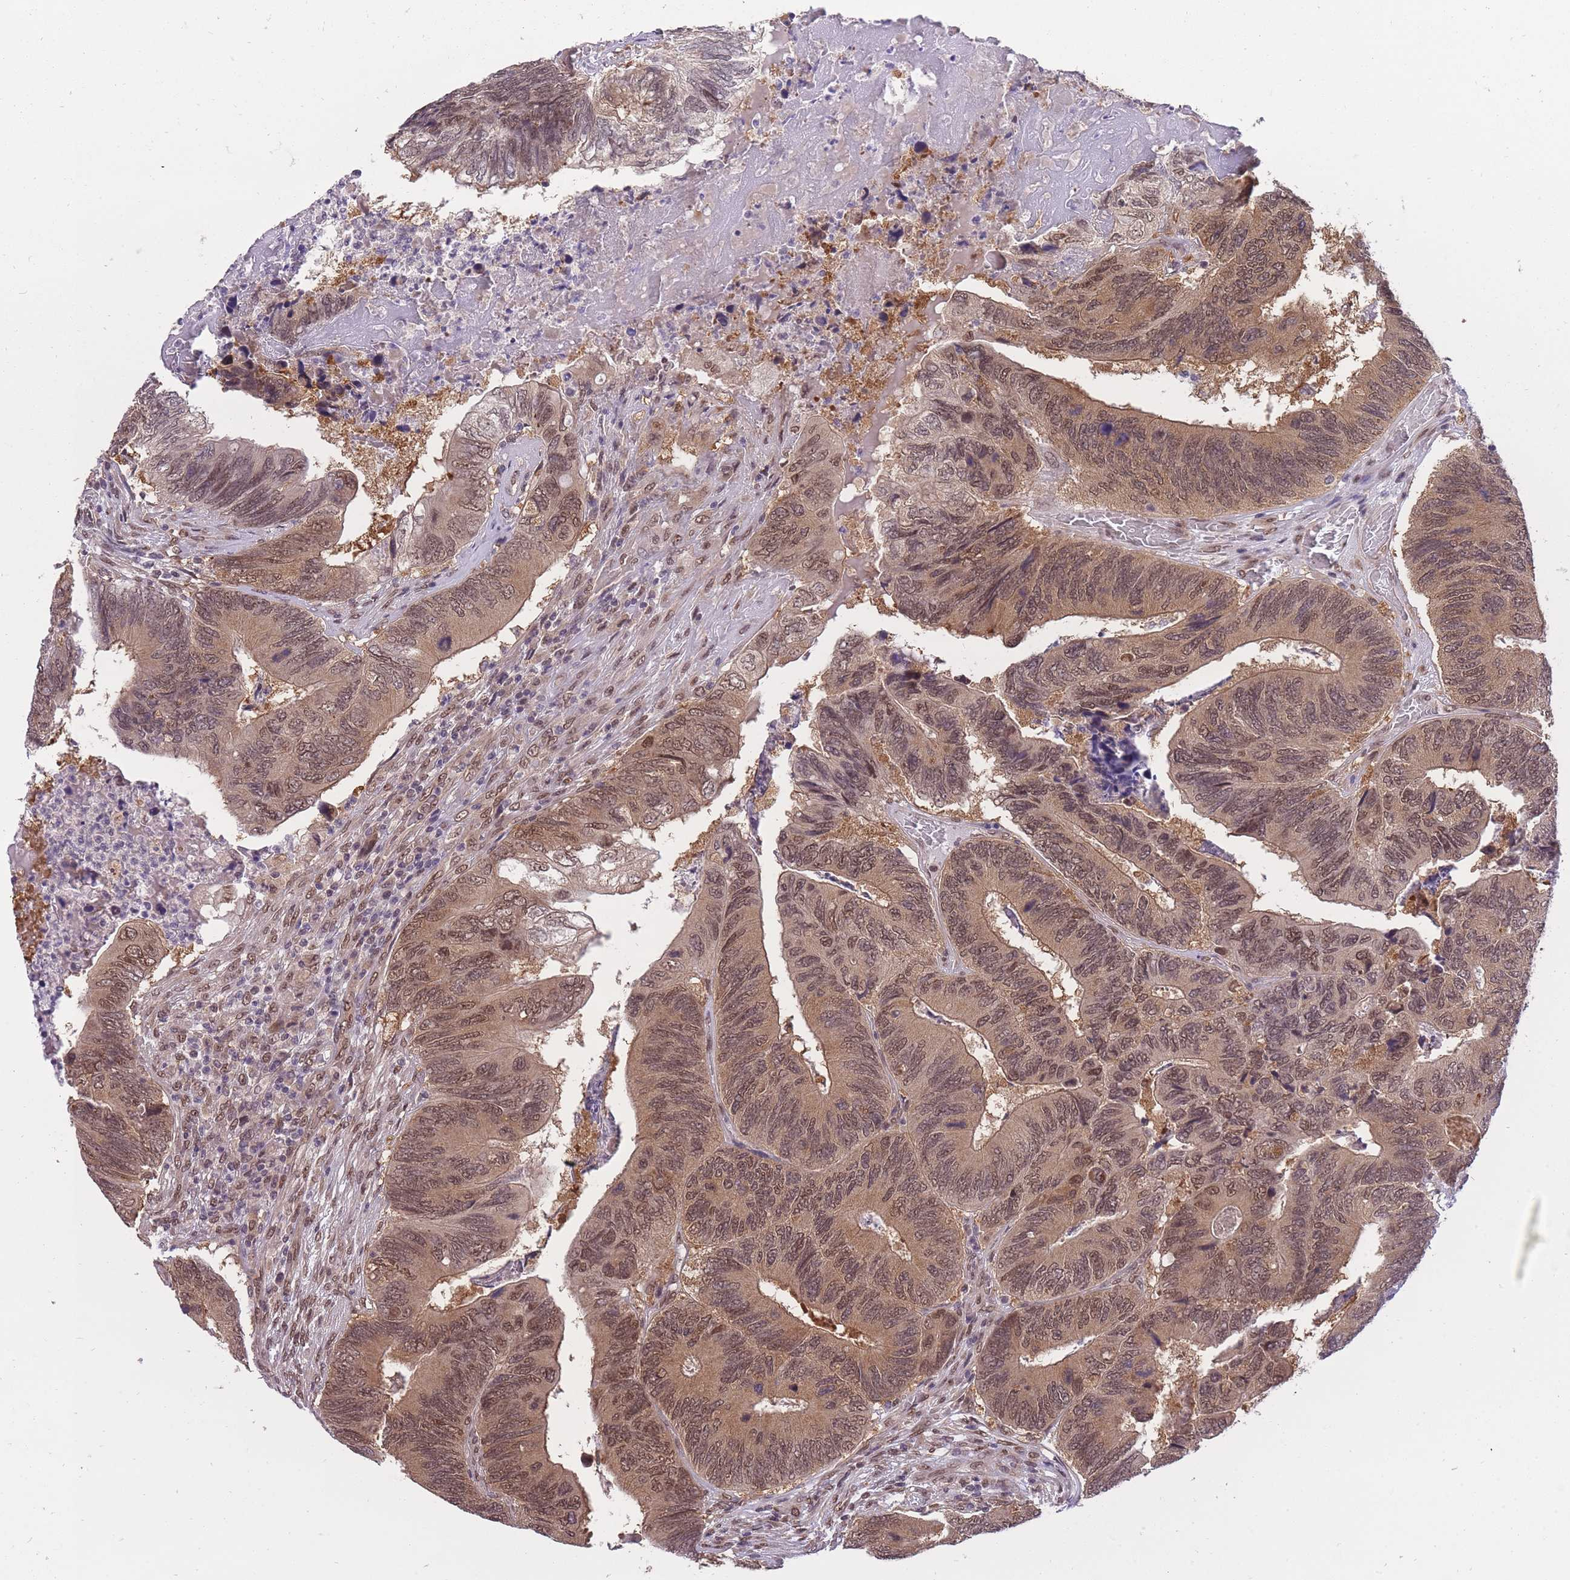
{"staining": {"intensity": "moderate", "quantity": ">75%", "location": "cytoplasmic/membranous,nuclear"}, "tissue": "colorectal cancer", "cell_type": "Tumor cells", "image_type": "cancer", "snomed": [{"axis": "morphology", "description": "Adenocarcinoma, NOS"}, {"axis": "topography", "description": "Colon"}], "caption": "The image shows staining of colorectal adenocarcinoma, revealing moderate cytoplasmic/membranous and nuclear protein expression (brown color) within tumor cells.", "gene": "CDIP1", "patient": {"sex": "female", "age": 67}}